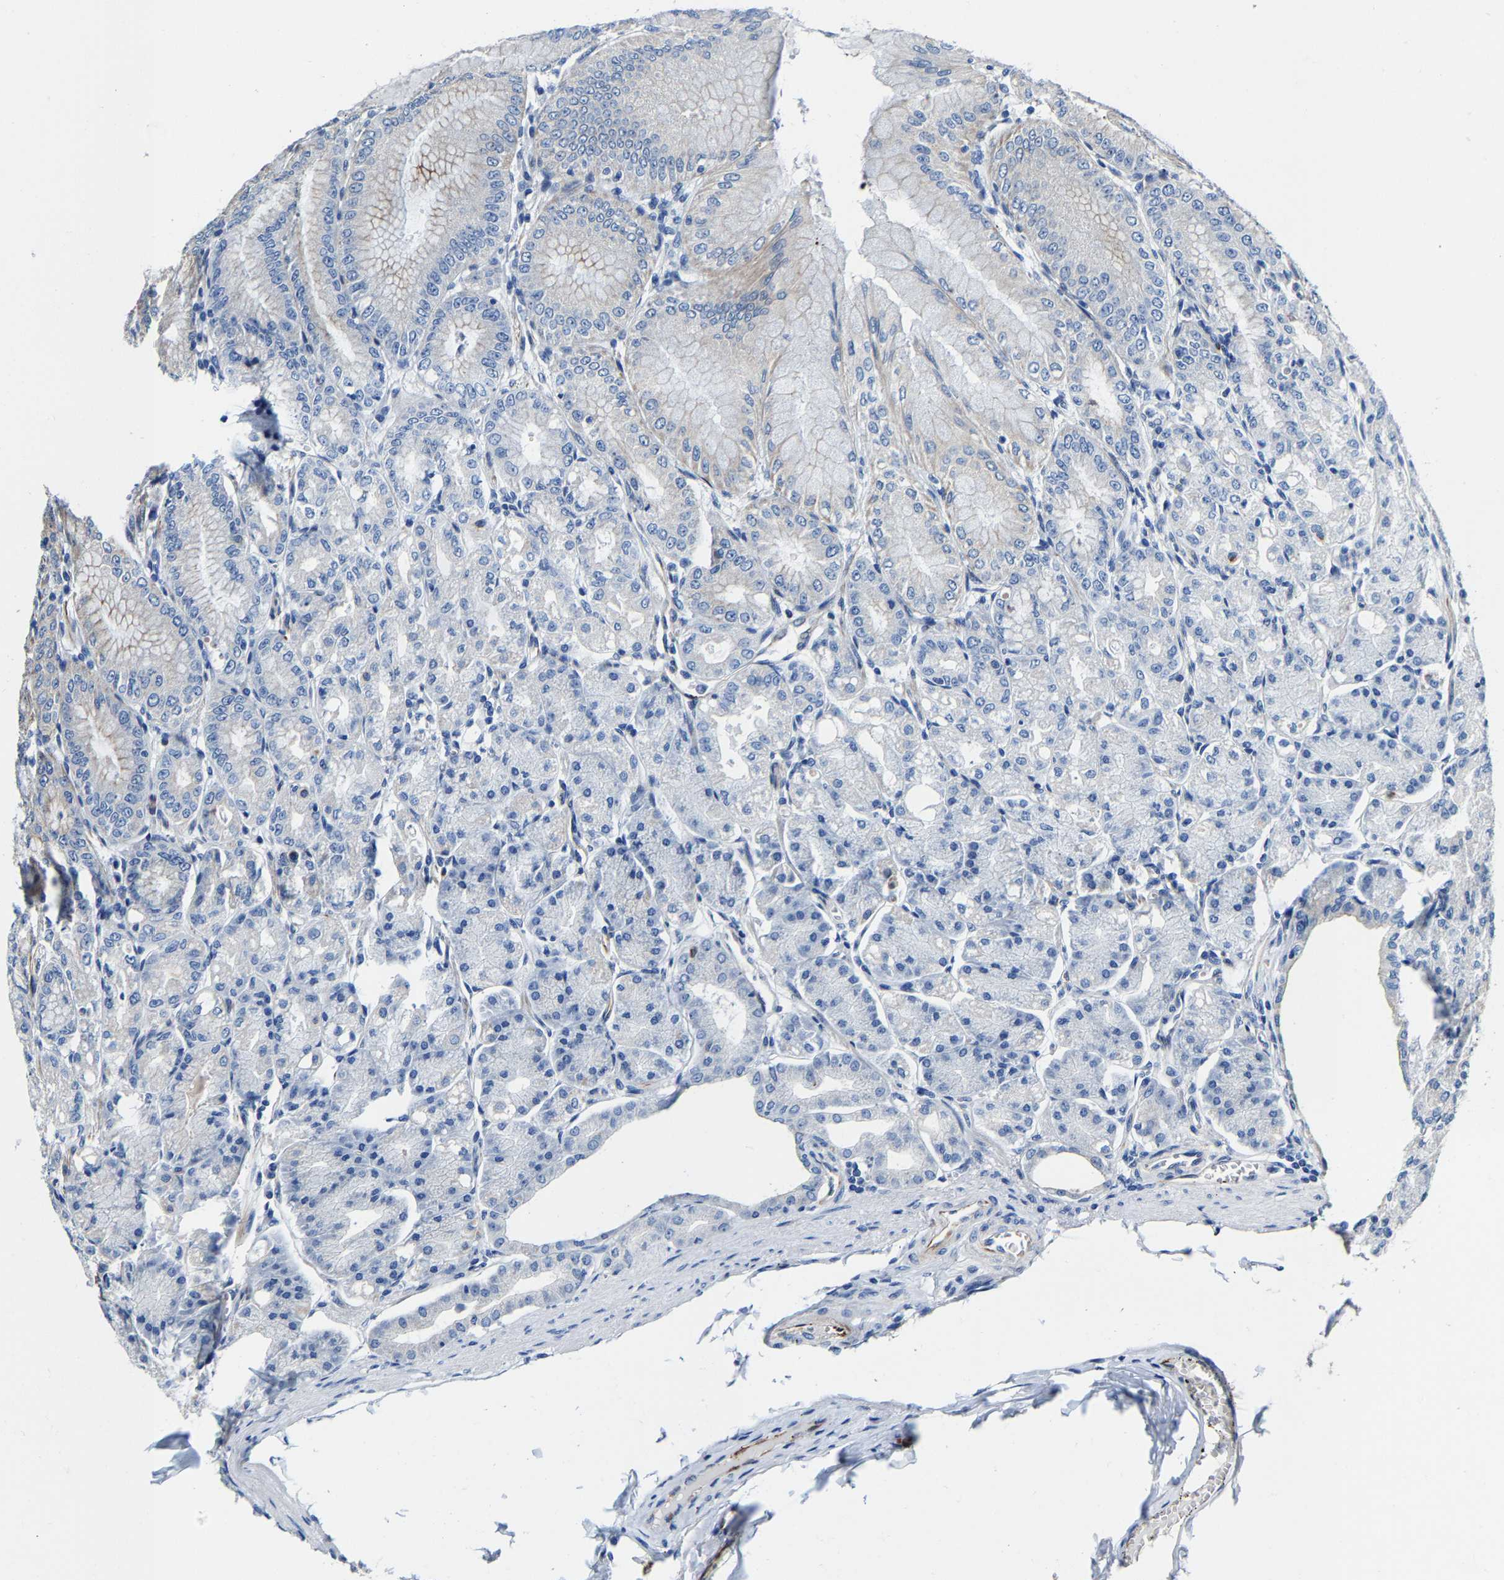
{"staining": {"intensity": "strong", "quantity": "<25%", "location": "cytoplasmic/membranous"}, "tissue": "stomach", "cell_type": "Glandular cells", "image_type": "normal", "snomed": [{"axis": "morphology", "description": "Normal tissue, NOS"}, {"axis": "topography", "description": "Stomach, lower"}], "caption": "Unremarkable stomach demonstrates strong cytoplasmic/membranous positivity in approximately <25% of glandular cells, visualized by immunohistochemistry.", "gene": "MMEL1", "patient": {"sex": "male", "age": 71}}